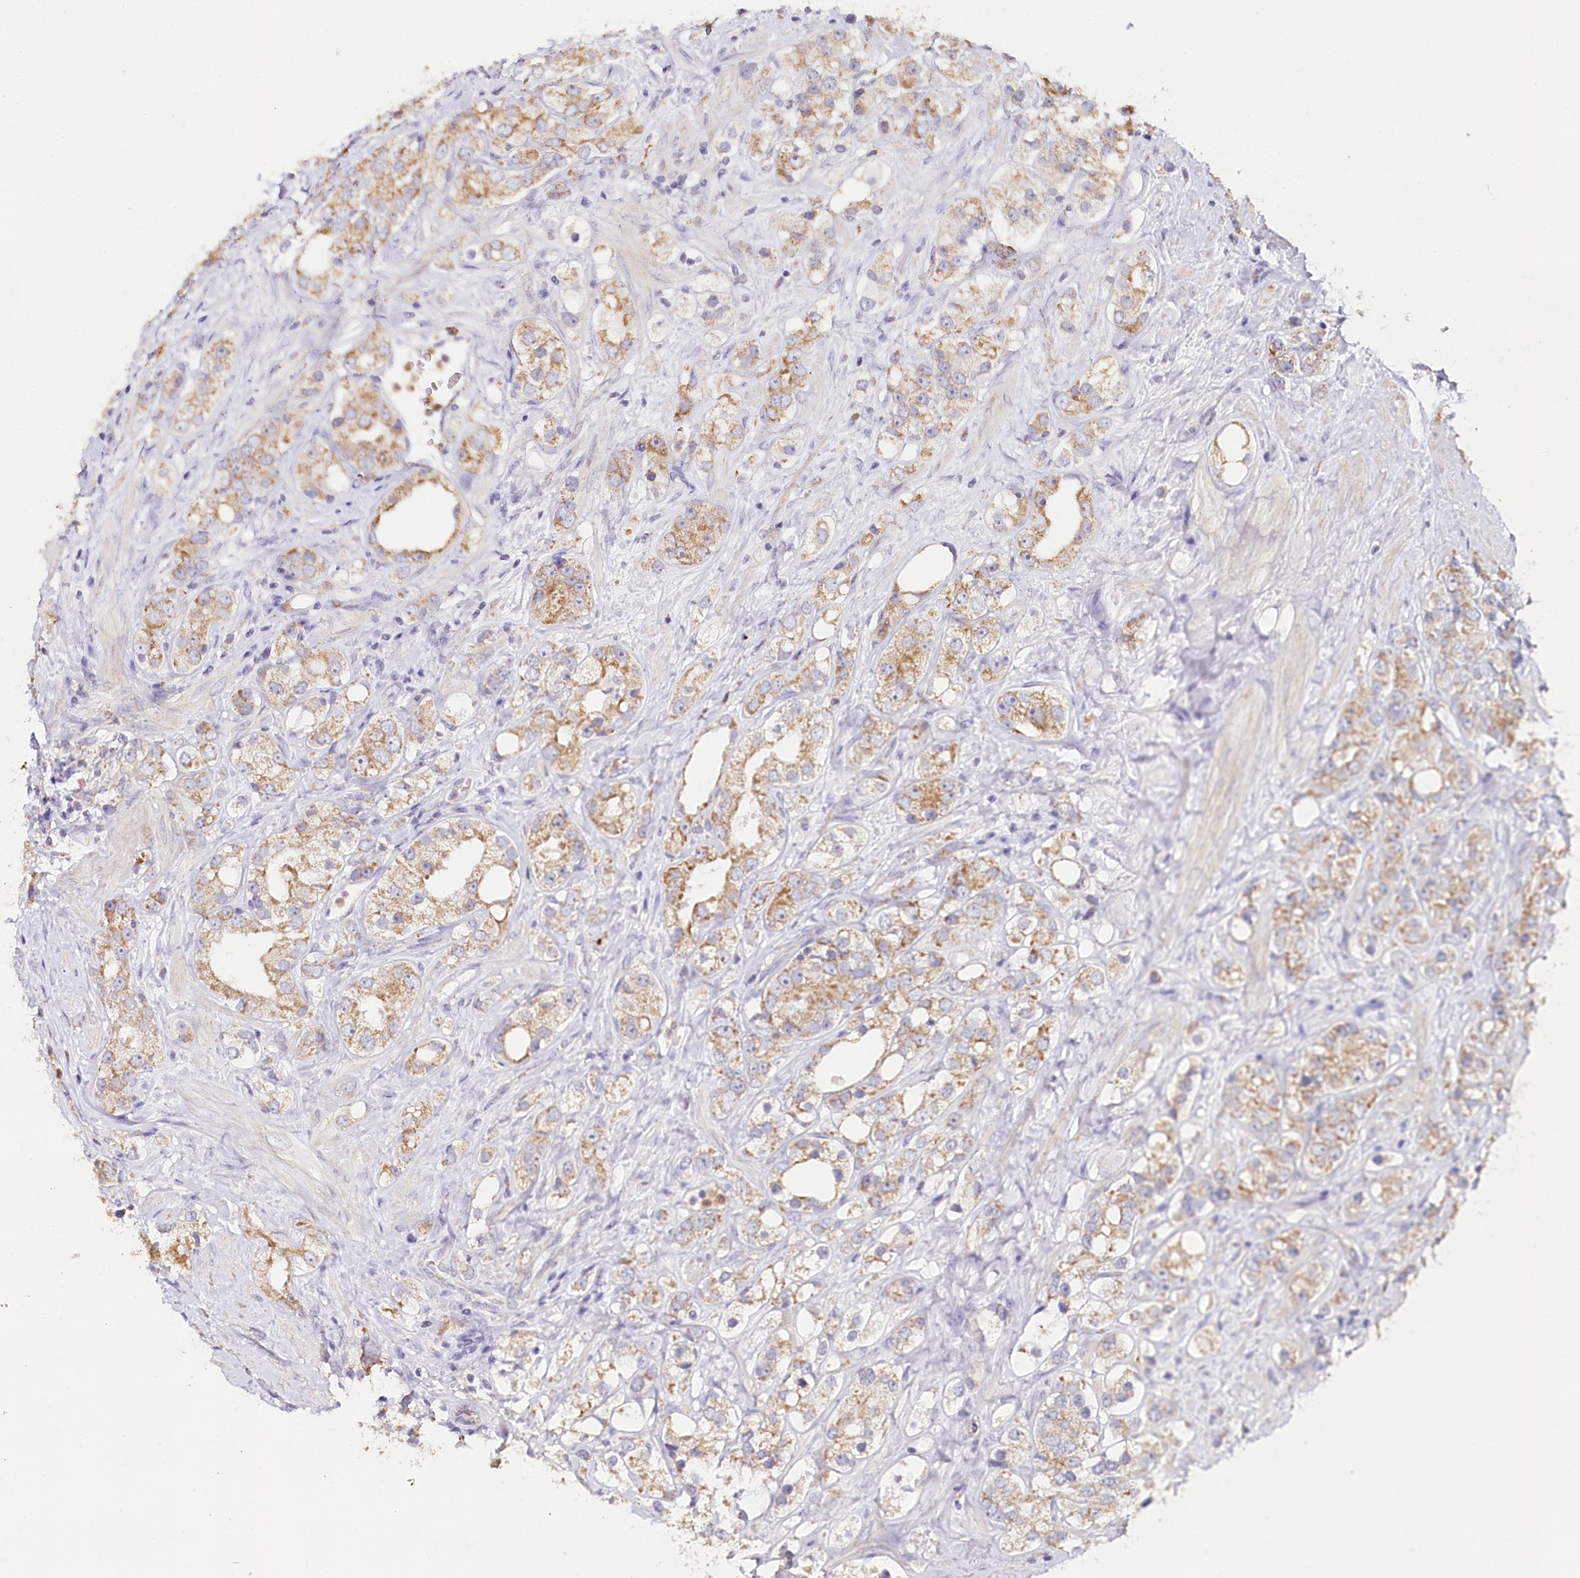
{"staining": {"intensity": "moderate", "quantity": ">75%", "location": "cytoplasmic/membranous"}, "tissue": "prostate cancer", "cell_type": "Tumor cells", "image_type": "cancer", "snomed": [{"axis": "morphology", "description": "Adenocarcinoma, NOS"}, {"axis": "topography", "description": "Prostate"}], "caption": "This is an image of immunohistochemistry staining of prostate cancer, which shows moderate expression in the cytoplasmic/membranous of tumor cells.", "gene": "MMP25", "patient": {"sex": "male", "age": 79}}